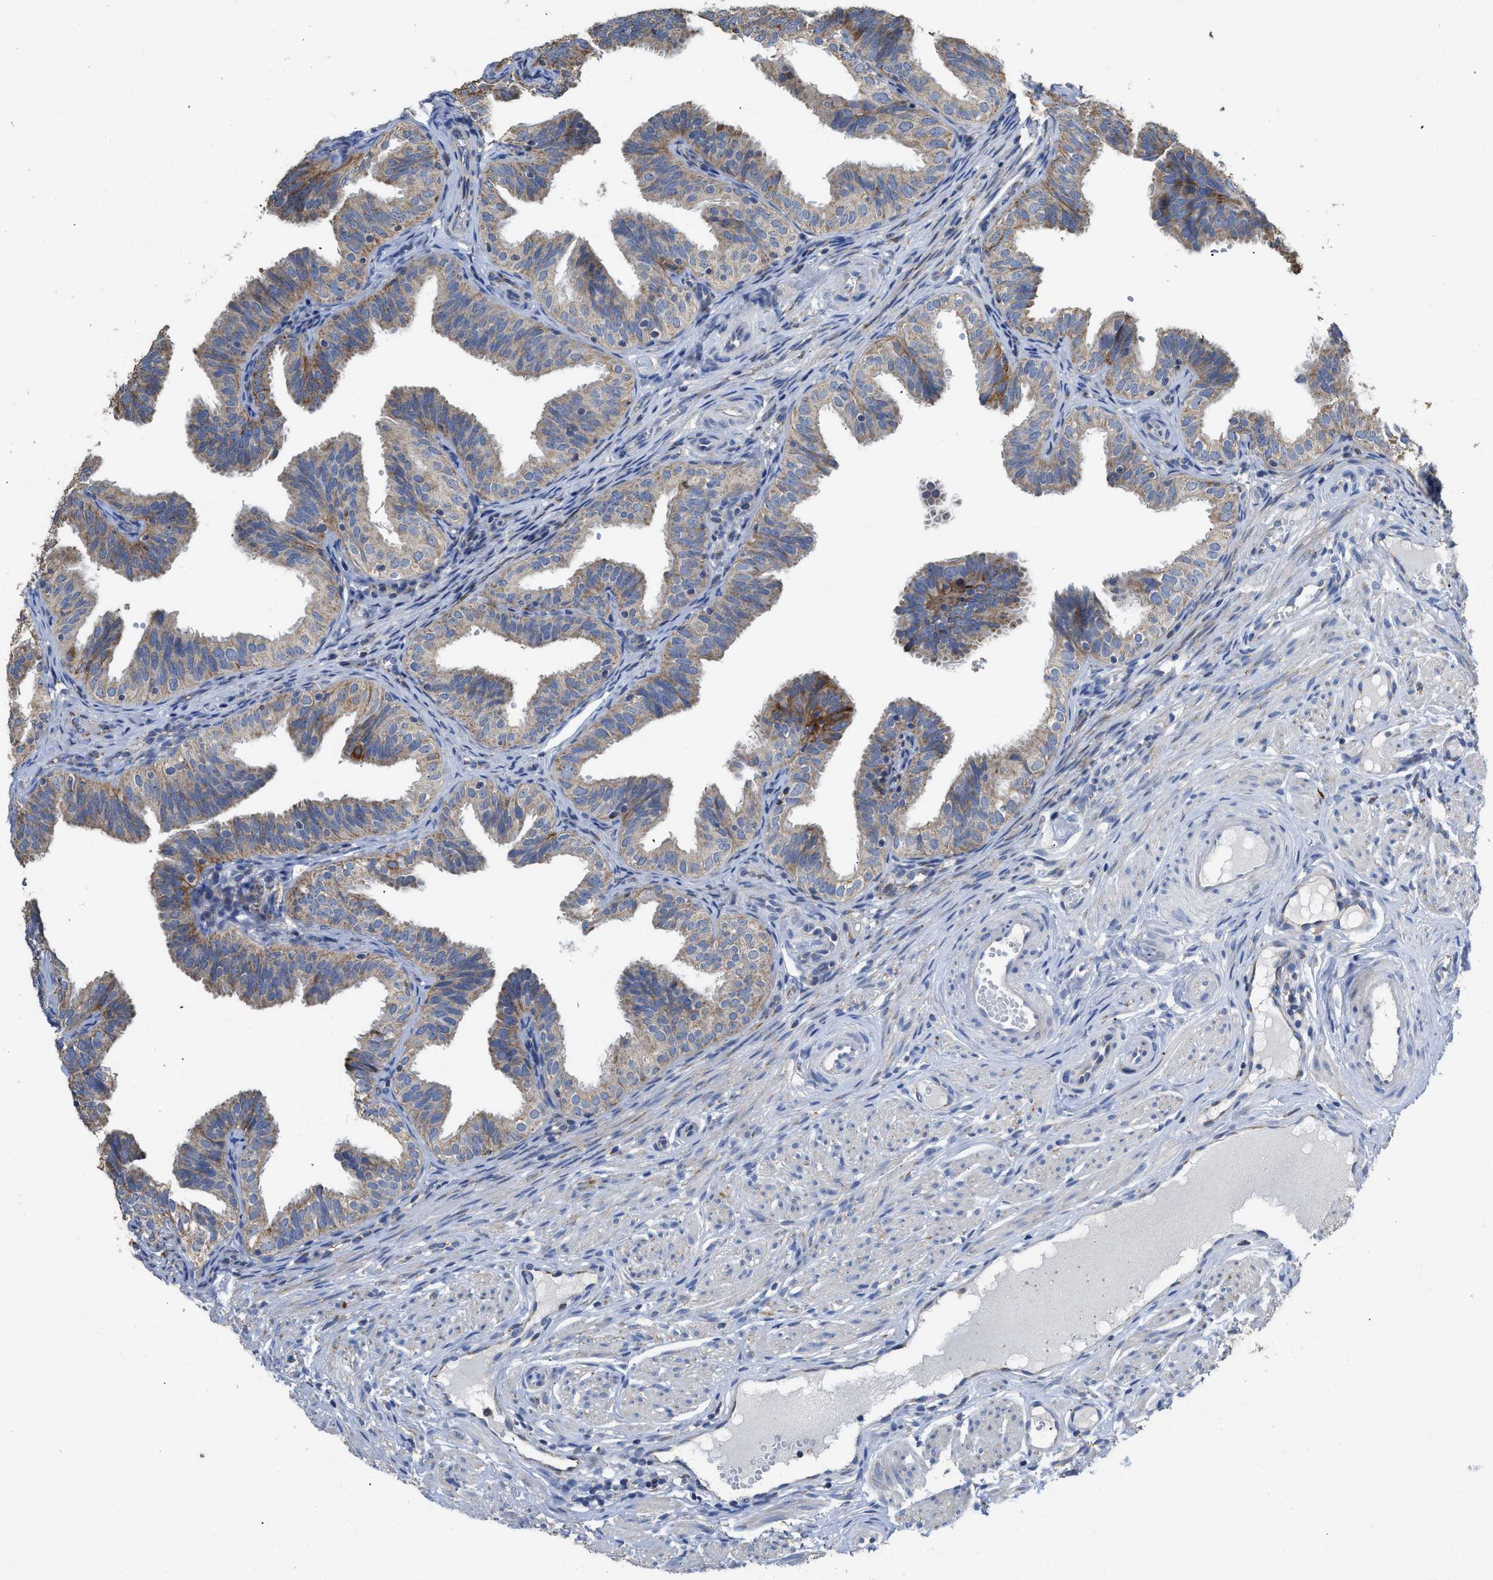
{"staining": {"intensity": "moderate", "quantity": ">75%", "location": "cytoplasmic/membranous"}, "tissue": "fallopian tube", "cell_type": "Glandular cells", "image_type": "normal", "snomed": [{"axis": "morphology", "description": "Normal tissue, NOS"}, {"axis": "topography", "description": "Fallopian tube"}], "caption": "Immunohistochemistry (DAB (3,3'-diaminobenzidine)) staining of benign human fallopian tube displays moderate cytoplasmic/membranous protein positivity in about >75% of glandular cells. (IHC, brightfield microscopy, high magnification).", "gene": "AK2", "patient": {"sex": "female", "age": 35}}